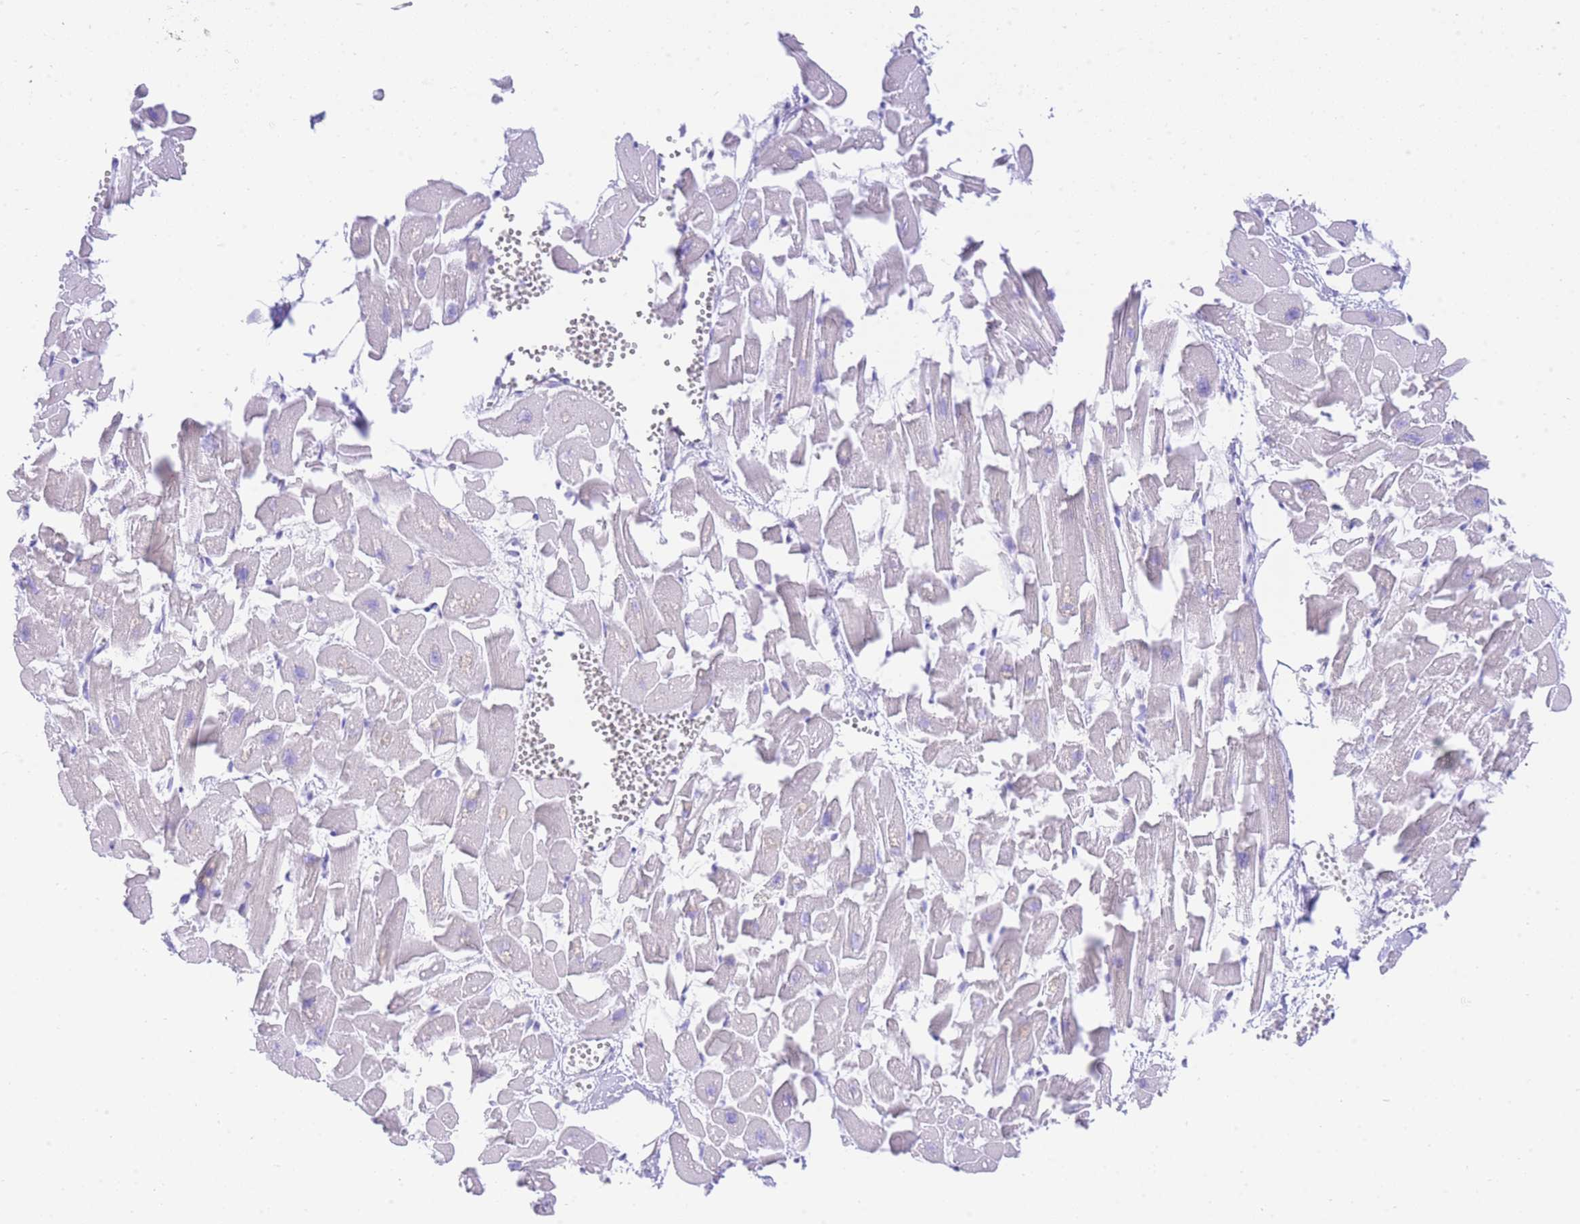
{"staining": {"intensity": "moderate", "quantity": "<25%", "location": "cytoplasmic/membranous"}, "tissue": "heart muscle", "cell_type": "Cardiomyocytes", "image_type": "normal", "snomed": [{"axis": "morphology", "description": "Normal tissue, NOS"}, {"axis": "topography", "description": "Heart"}], "caption": "Heart muscle stained for a protein (brown) shows moderate cytoplasmic/membranous positive staining in approximately <25% of cardiomyocytes.", "gene": "ACSM4", "patient": {"sex": "female", "age": 64}}